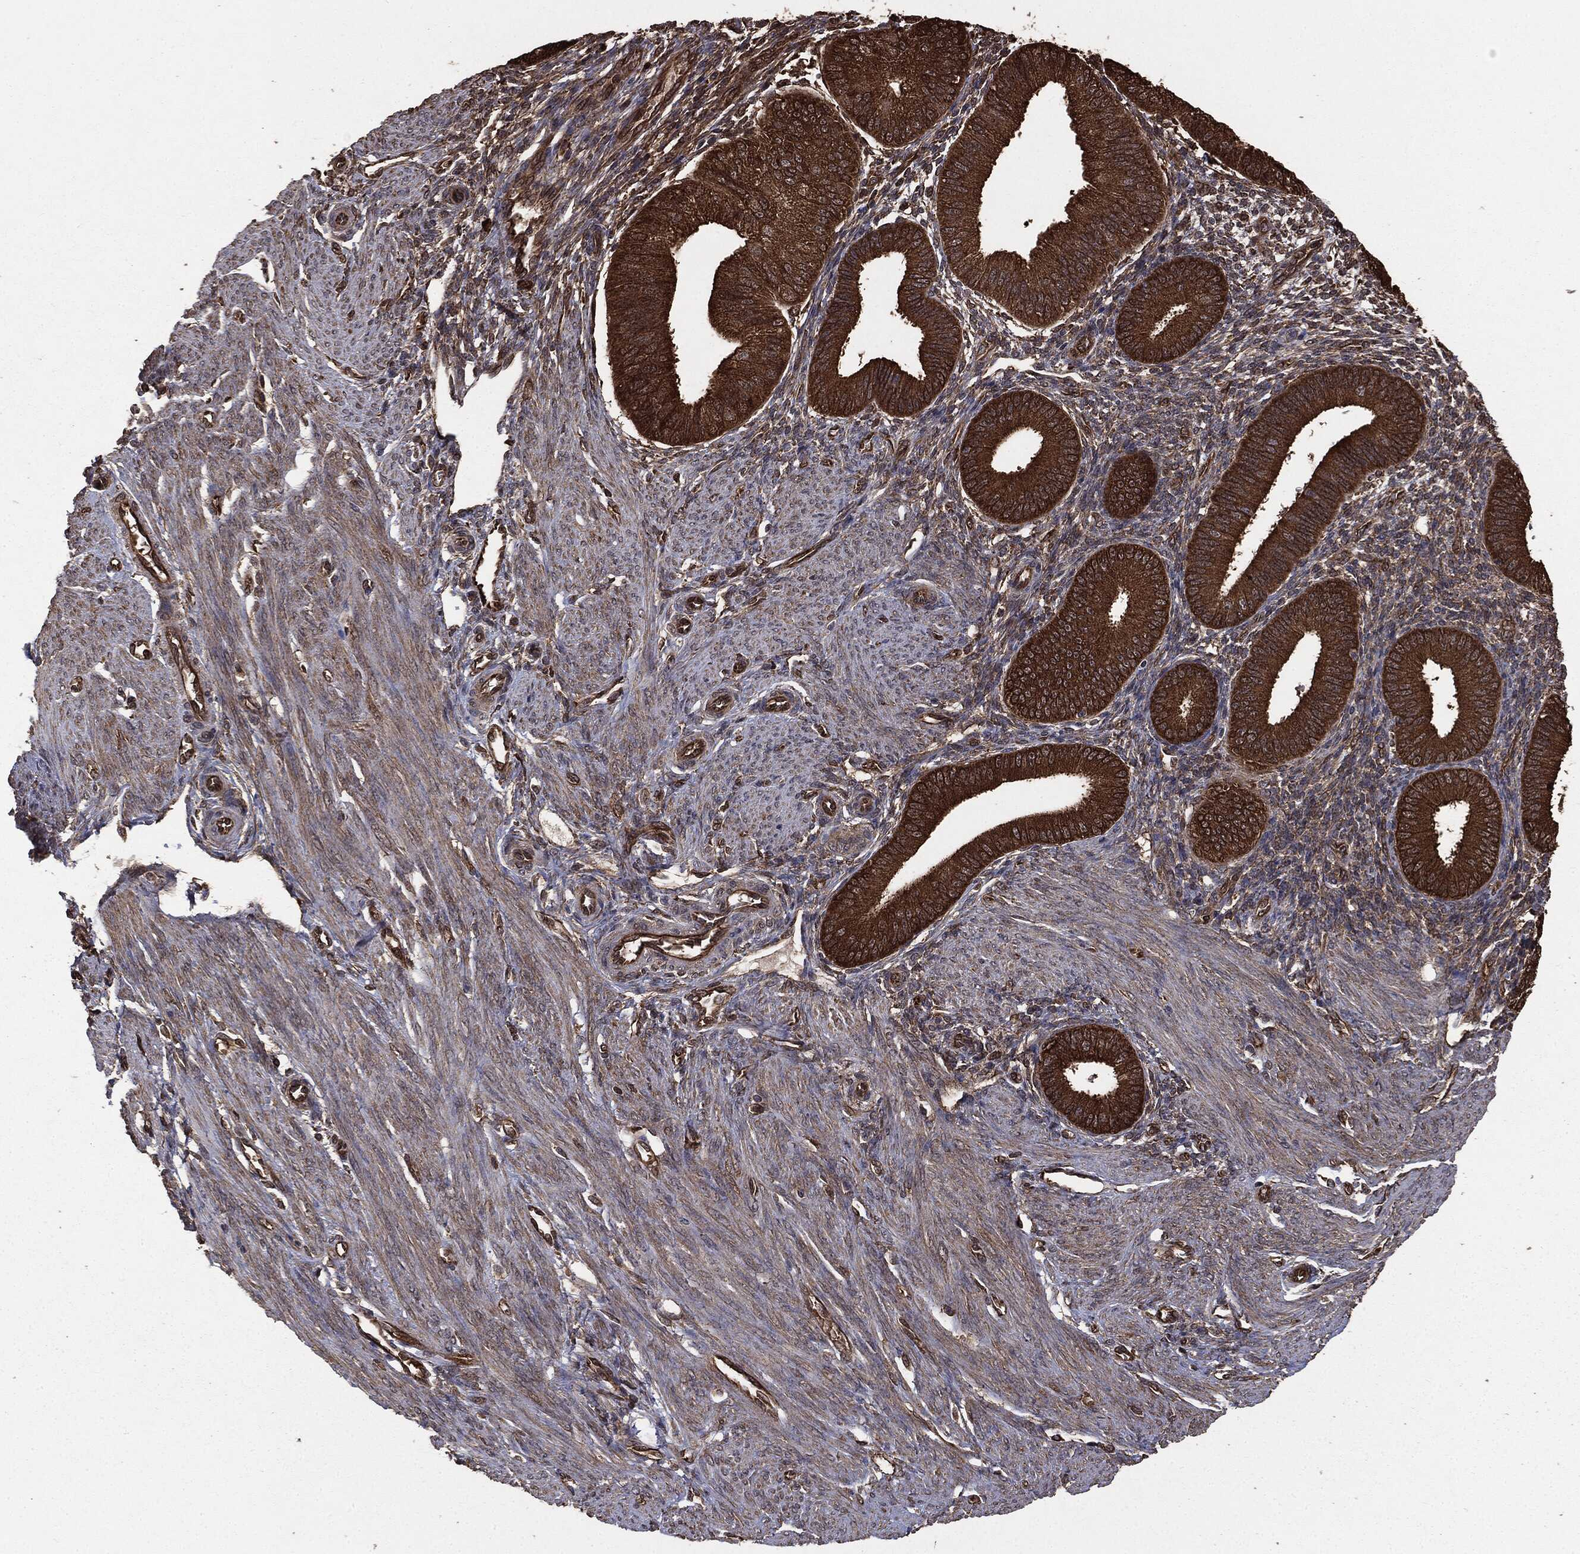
{"staining": {"intensity": "strong", "quantity": ">75%", "location": "cytoplasmic/membranous"}, "tissue": "endometrium", "cell_type": "Cells in endometrial stroma", "image_type": "normal", "snomed": [{"axis": "morphology", "description": "Normal tissue, NOS"}, {"axis": "topography", "description": "Endometrium"}], "caption": "Protein analysis of normal endometrium displays strong cytoplasmic/membranous expression in approximately >75% of cells in endometrial stroma. The staining is performed using DAB brown chromogen to label protein expression. The nuclei are counter-stained blue using hematoxylin.", "gene": "NME1", "patient": {"sex": "female", "age": 39}}